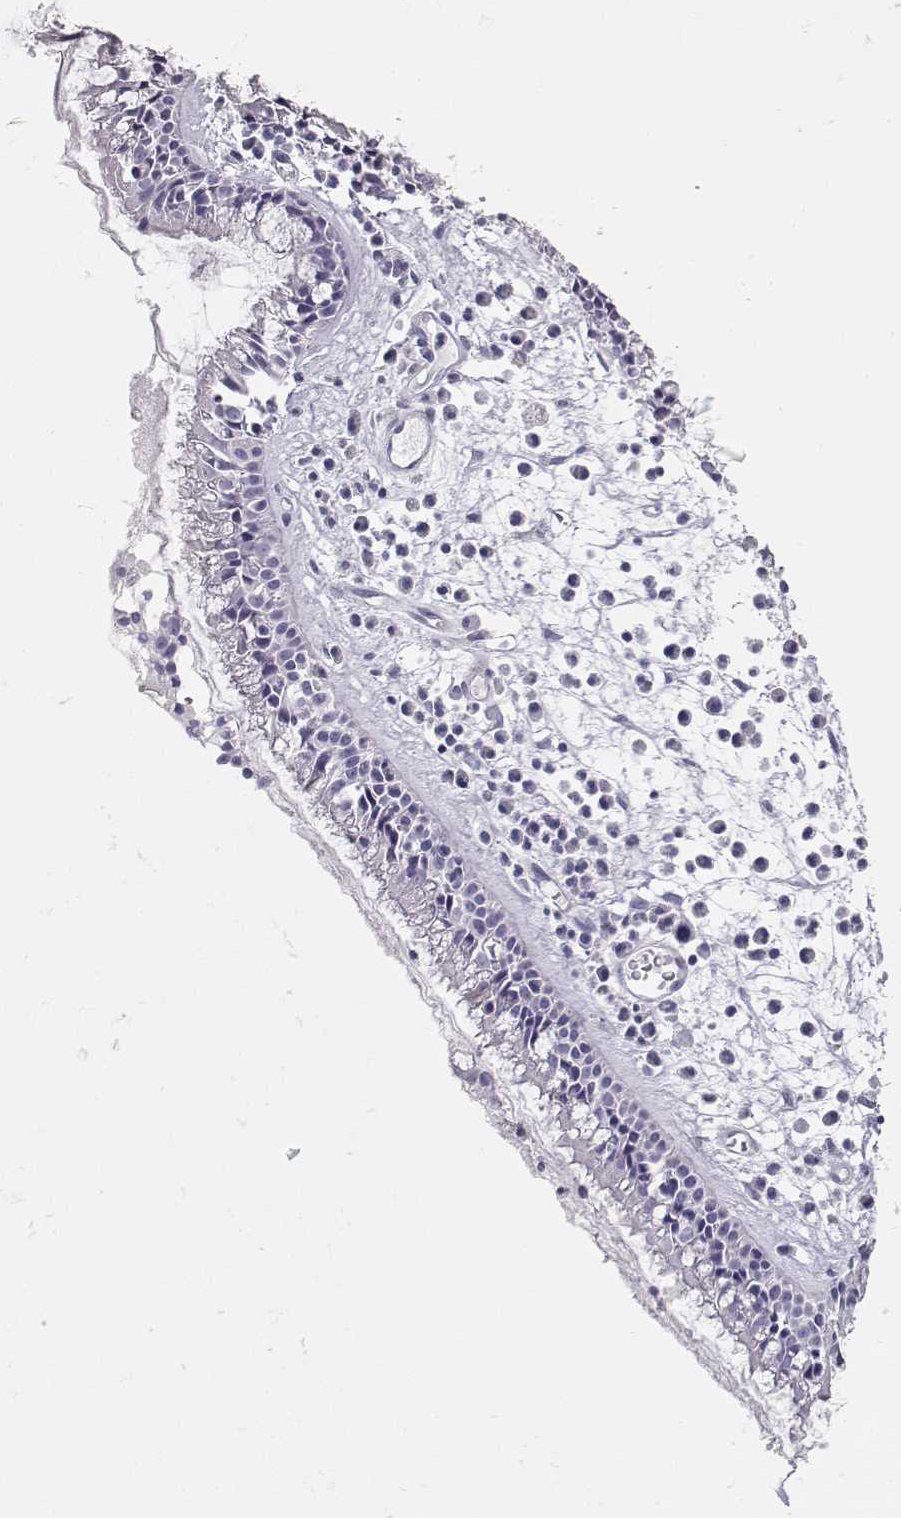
{"staining": {"intensity": "negative", "quantity": "none", "location": "none"}, "tissue": "nasopharynx", "cell_type": "Respiratory epithelial cells", "image_type": "normal", "snomed": [{"axis": "morphology", "description": "Normal tissue, NOS"}, {"axis": "topography", "description": "Nasopharynx"}], "caption": "Respiratory epithelial cells show no significant protein staining in benign nasopharynx.", "gene": "TKTL1", "patient": {"sex": "female", "age": 47}}